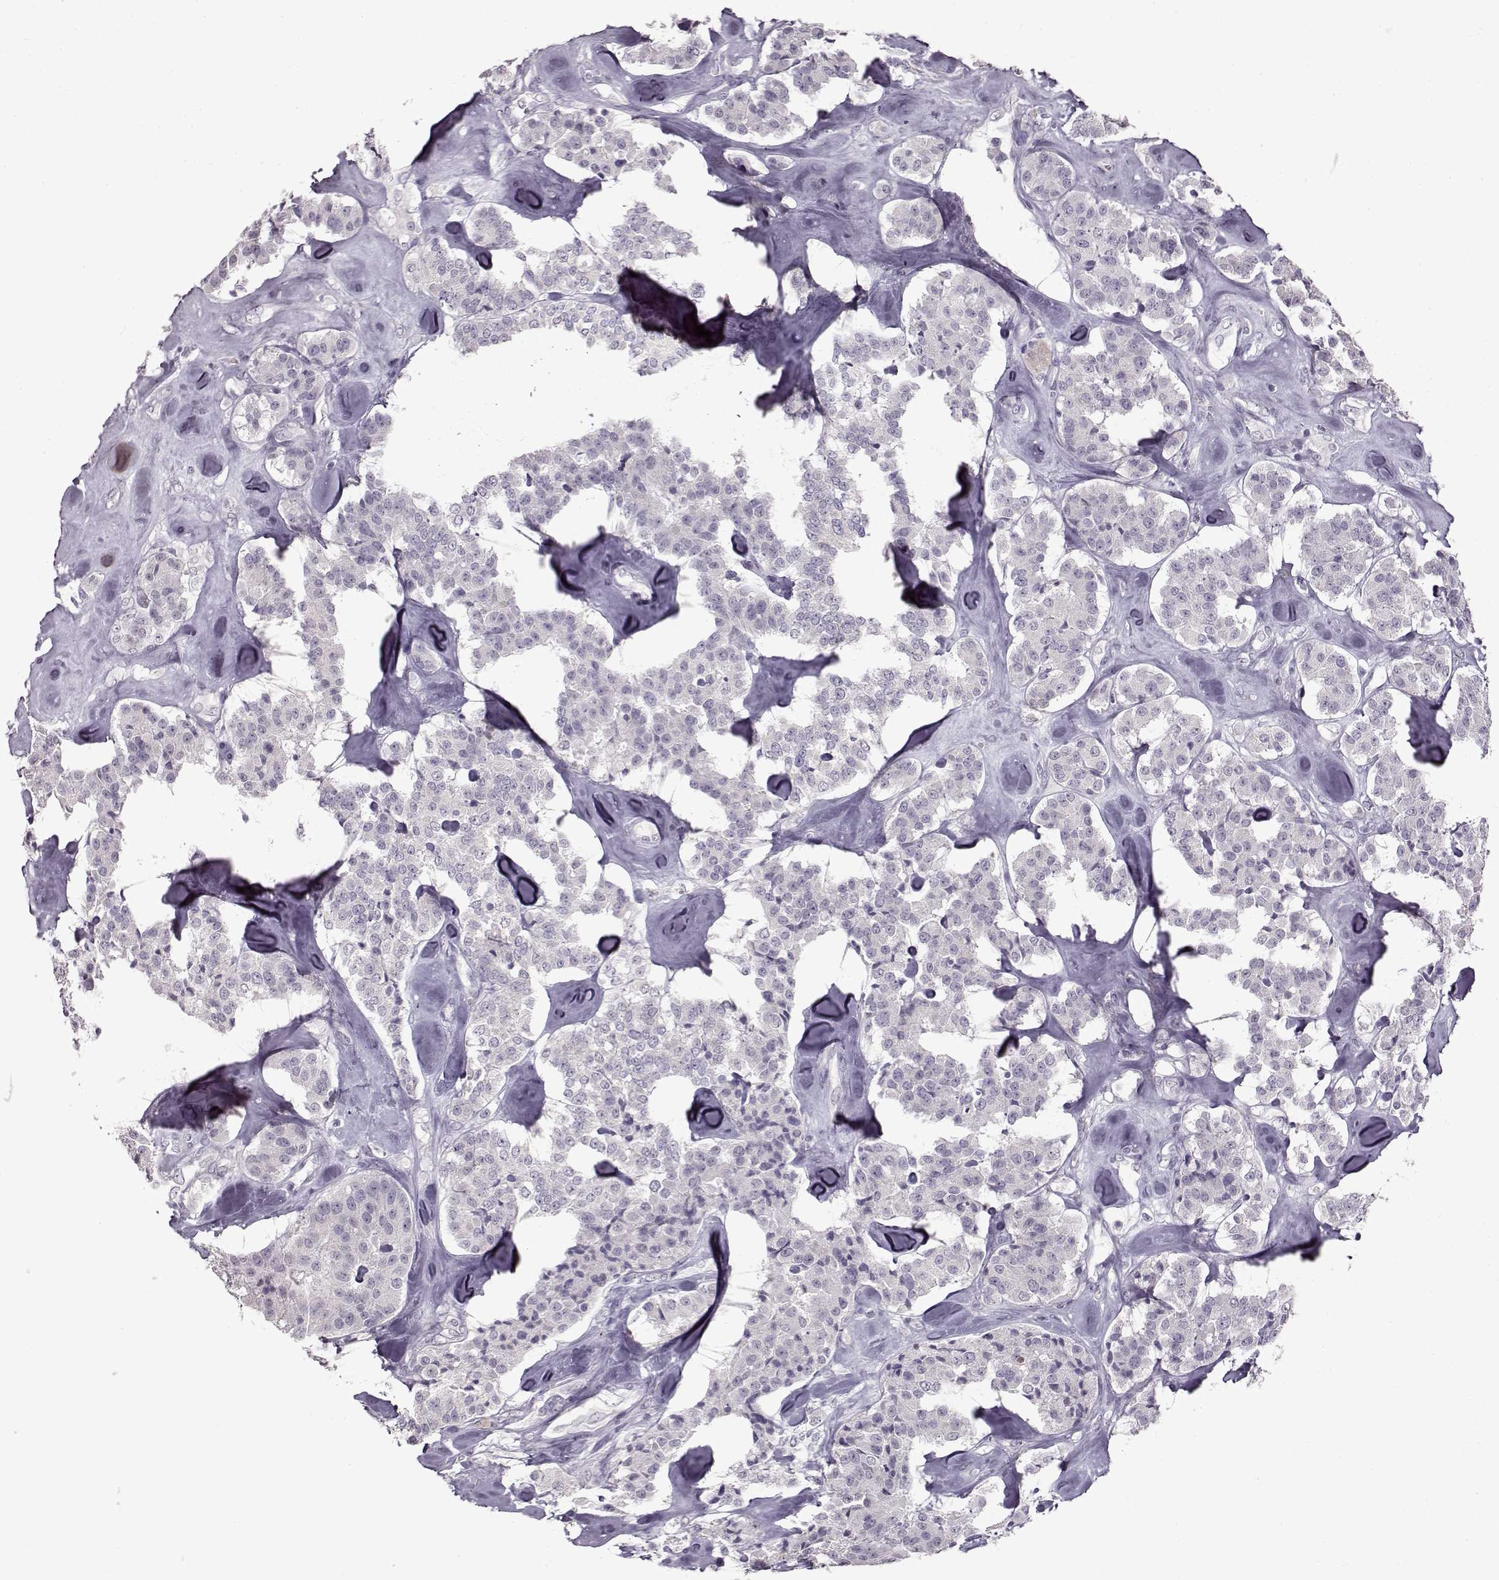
{"staining": {"intensity": "negative", "quantity": "none", "location": "none"}, "tissue": "carcinoid", "cell_type": "Tumor cells", "image_type": "cancer", "snomed": [{"axis": "morphology", "description": "Carcinoid, malignant, NOS"}, {"axis": "topography", "description": "Pancreas"}], "caption": "High magnification brightfield microscopy of carcinoid stained with DAB (3,3'-diaminobenzidine) (brown) and counterstained with hematoxylin (blue): tumor cells show no significant staining.", "gene": "FSHB", "patient": {"sex": "male", "age": 41}}